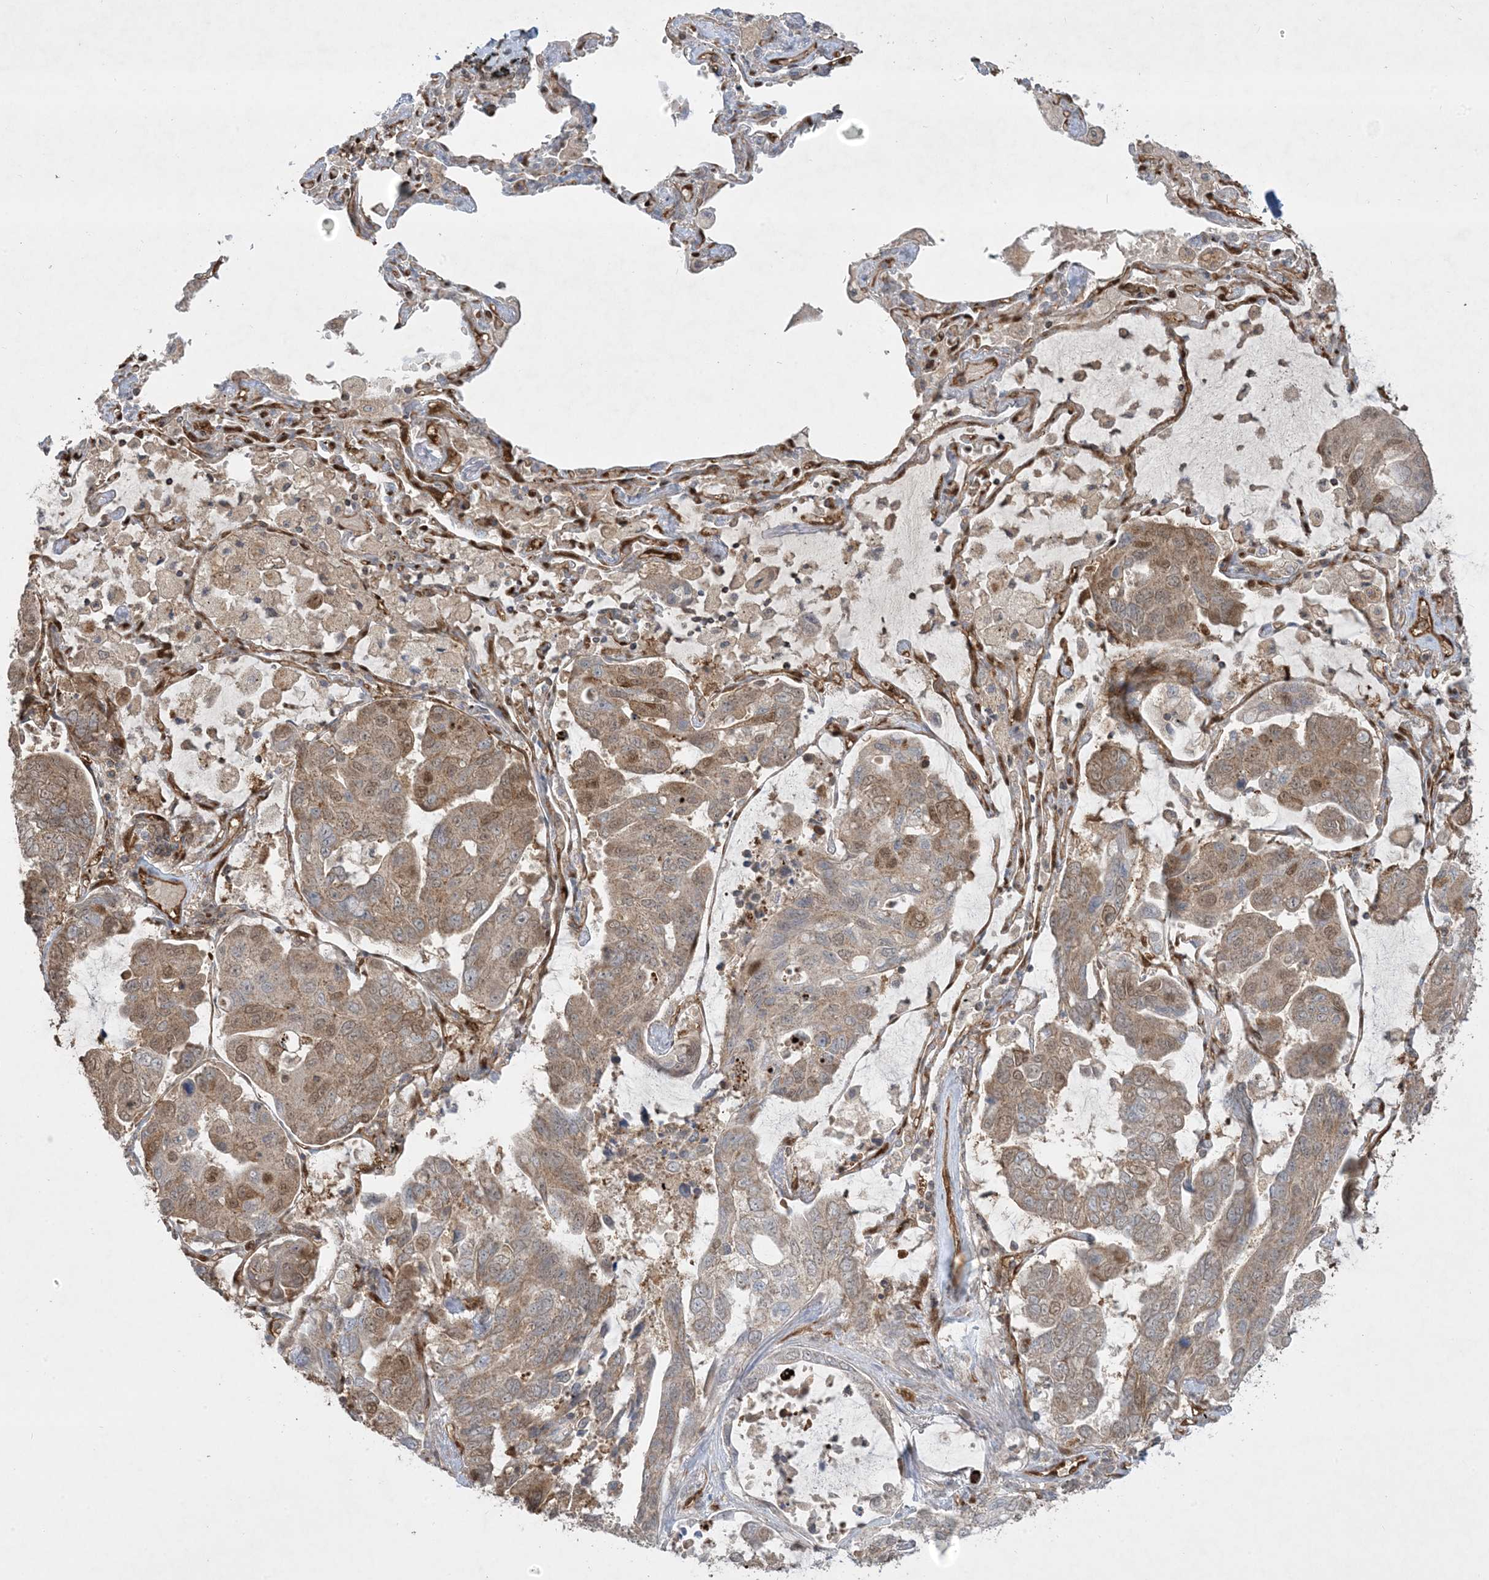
{"staining": {"intensity": "moderate", "quantity": ">75%", "location": "cytoplasmic/membranous,nuclear"}, "tissue": "lung cancer", "cell_type": "Tumor cells", "image_type": "cancer", "snomed": [{"axis": "morphology", "description": "Adenocarcinoma, NOS"}, {"axis": "topography", "description": "Lung"}], "caption": "Human lung cancer stained with a brown dye reveals moderate cytoplasmic/membranous and nuclear positive positivity in about >75% of tumor cells.", "gene": "PPM1F", "patient": {"sex": "male", "age": 64}}